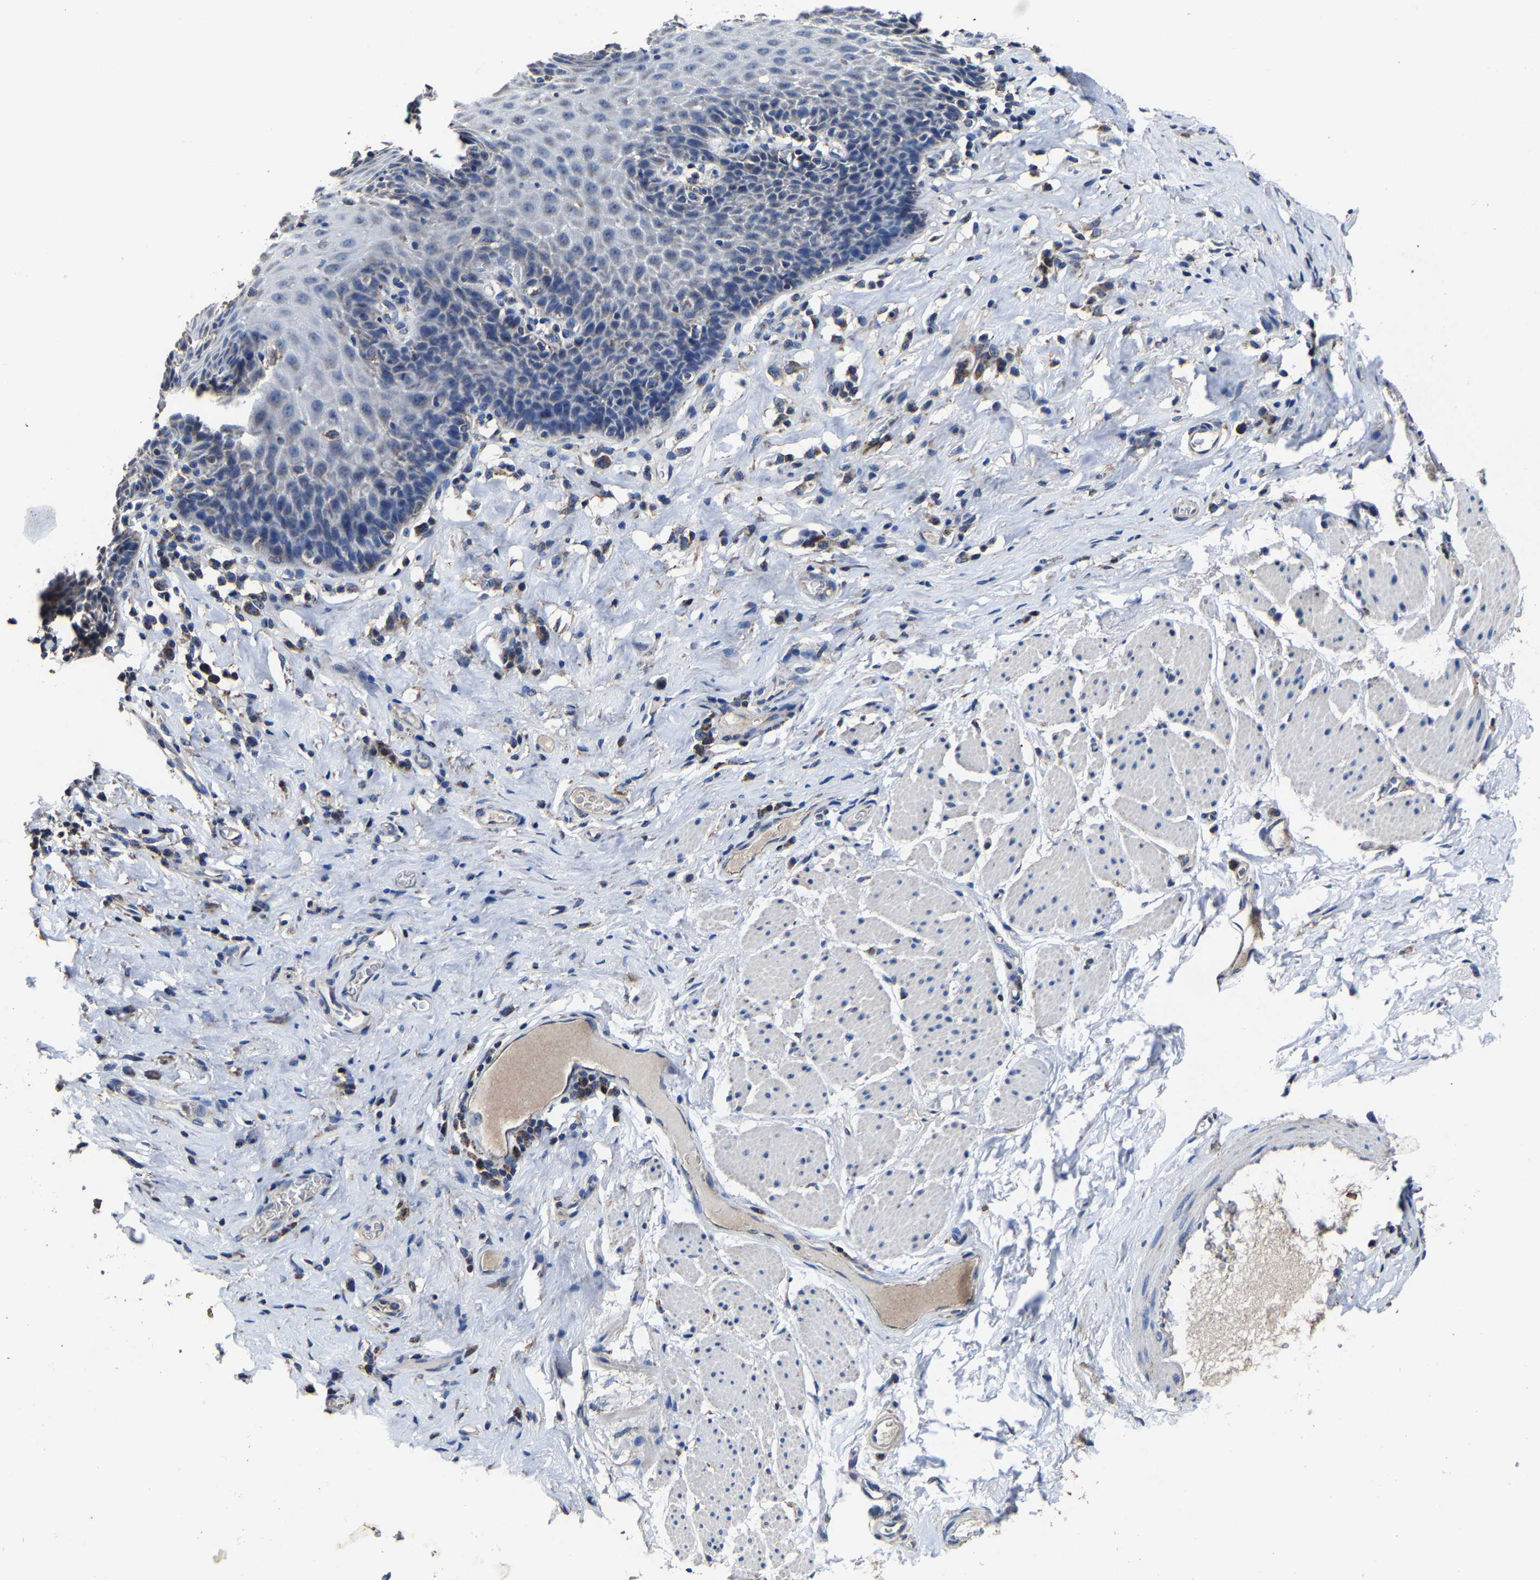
{"staining": {"intensity": "weak", "quantity": "<25%", "location": "cytoplasmic/membranous"}, "tissue": "esophagus", "cell_type": "Squamous epithelial cells", "image_type": "normal", "snomed": [{"axis": "morphology", "description": "Normal tissue, NOS"}, {"axis": "topography", "description": "Esophagus"}], "caption": "An immunohistochemistry (IHC) image of unremarkable esophagus is shown. There is no staining in squamous epithelial cells of esophagus. Brightfield microscopy of IHC stained with DAB (brown) and hematoxylin (blue), captured at high magnification.", "gene": "ZCCHC7", "patient": {"sex": "female", "age": 61}}